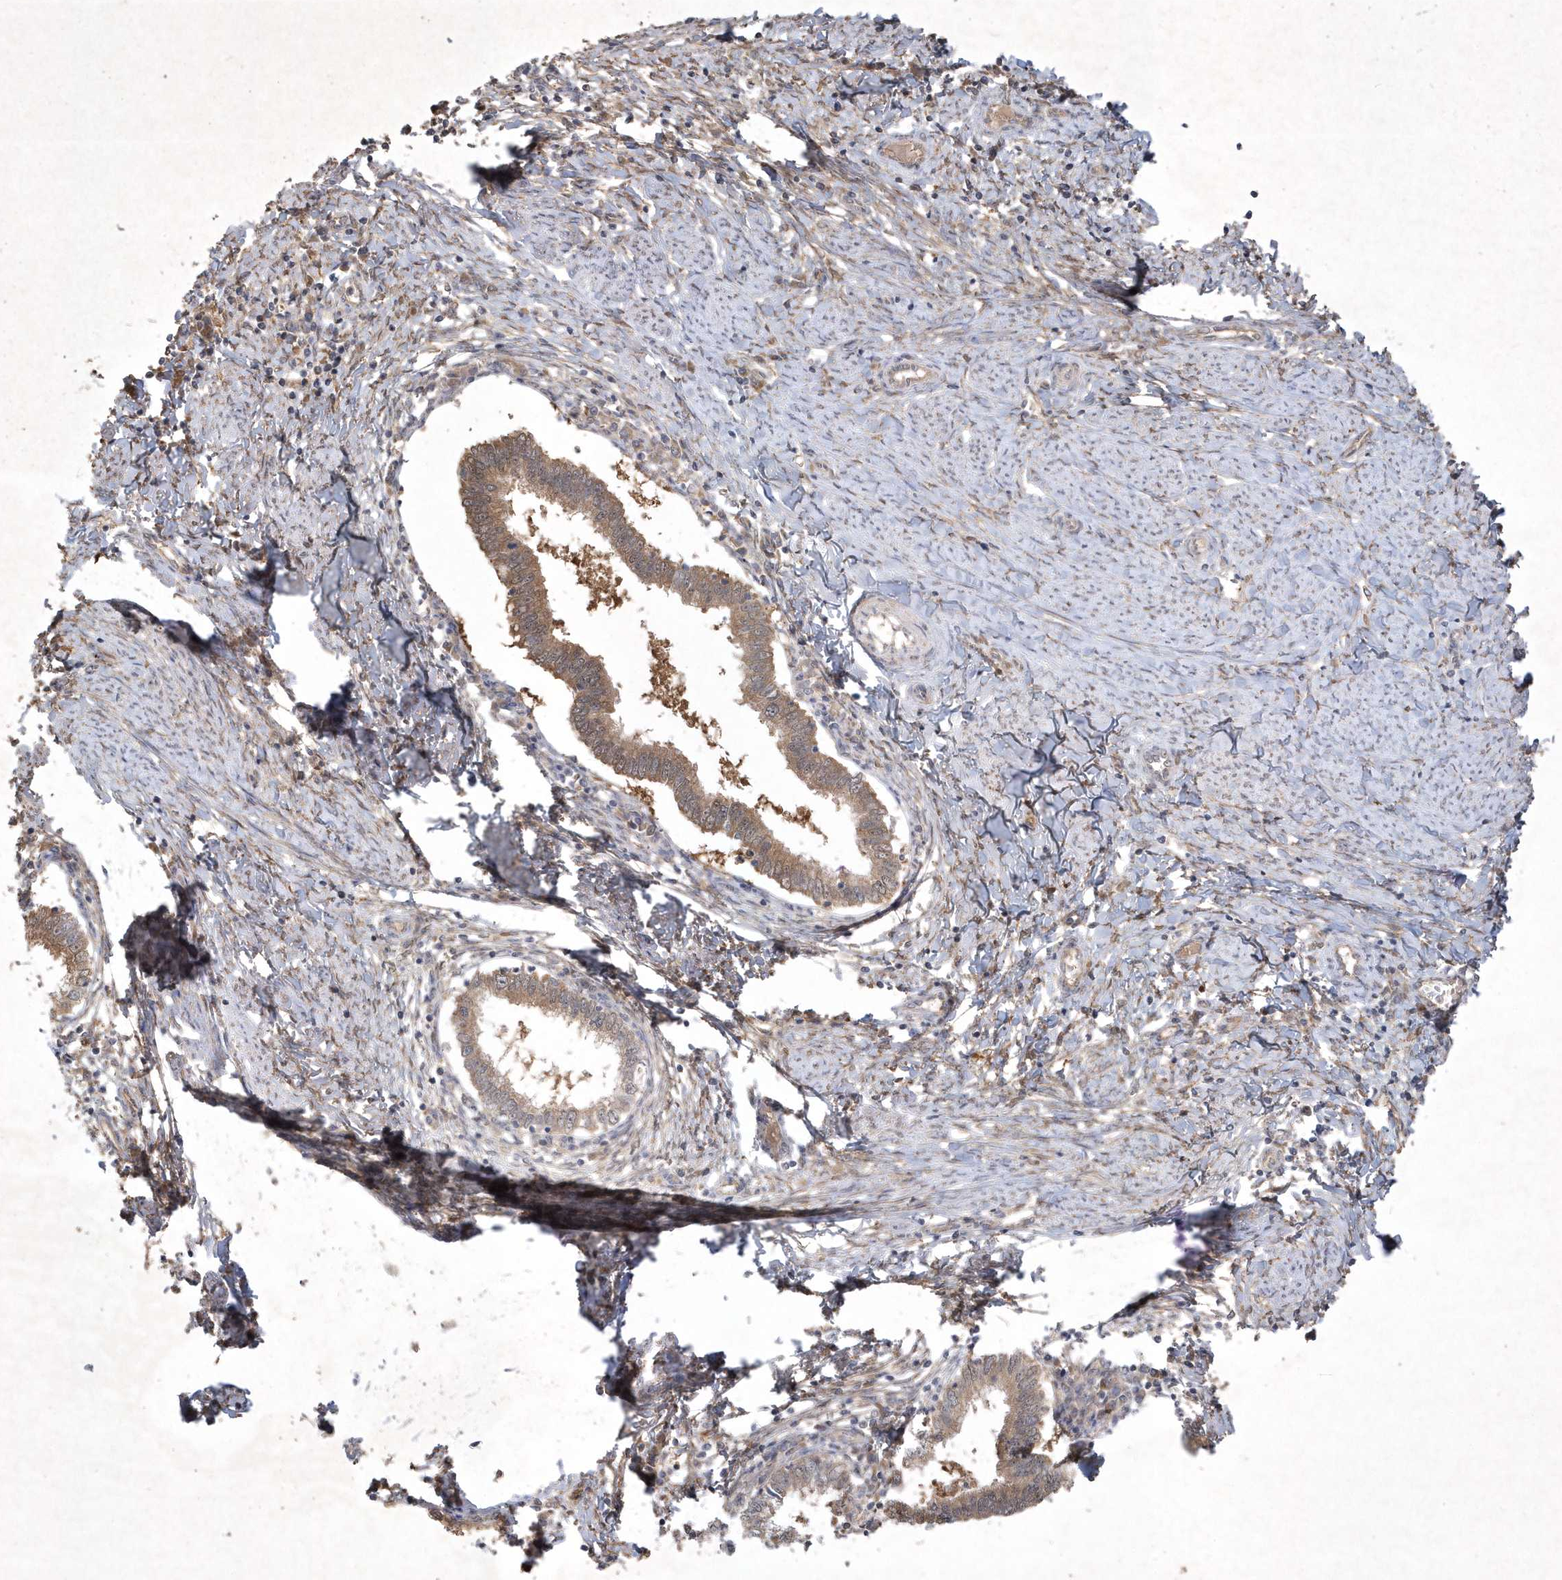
{"staining": {"intensity": "moderate", "quantity": ">75%", "location": "cytoplasmic/membranous,nuclear"}, "tissue": "cervical cancer", "cell_type": "Tumor cells", "image_type": "cancer", "snomed": [{"axis": "morphology", "description": "Adenocarcinoma, NOS"}, {"axis": "topography", "description": "Cervix"}], "caption": "A medium amount of moderate cytoplasmic/membranous and nuclear positivity is seen in about >75% of tumor cells in cervical cancer tissue.", "gene": "AKR7A2", "patient": {"sex": "female", "age": 36}}